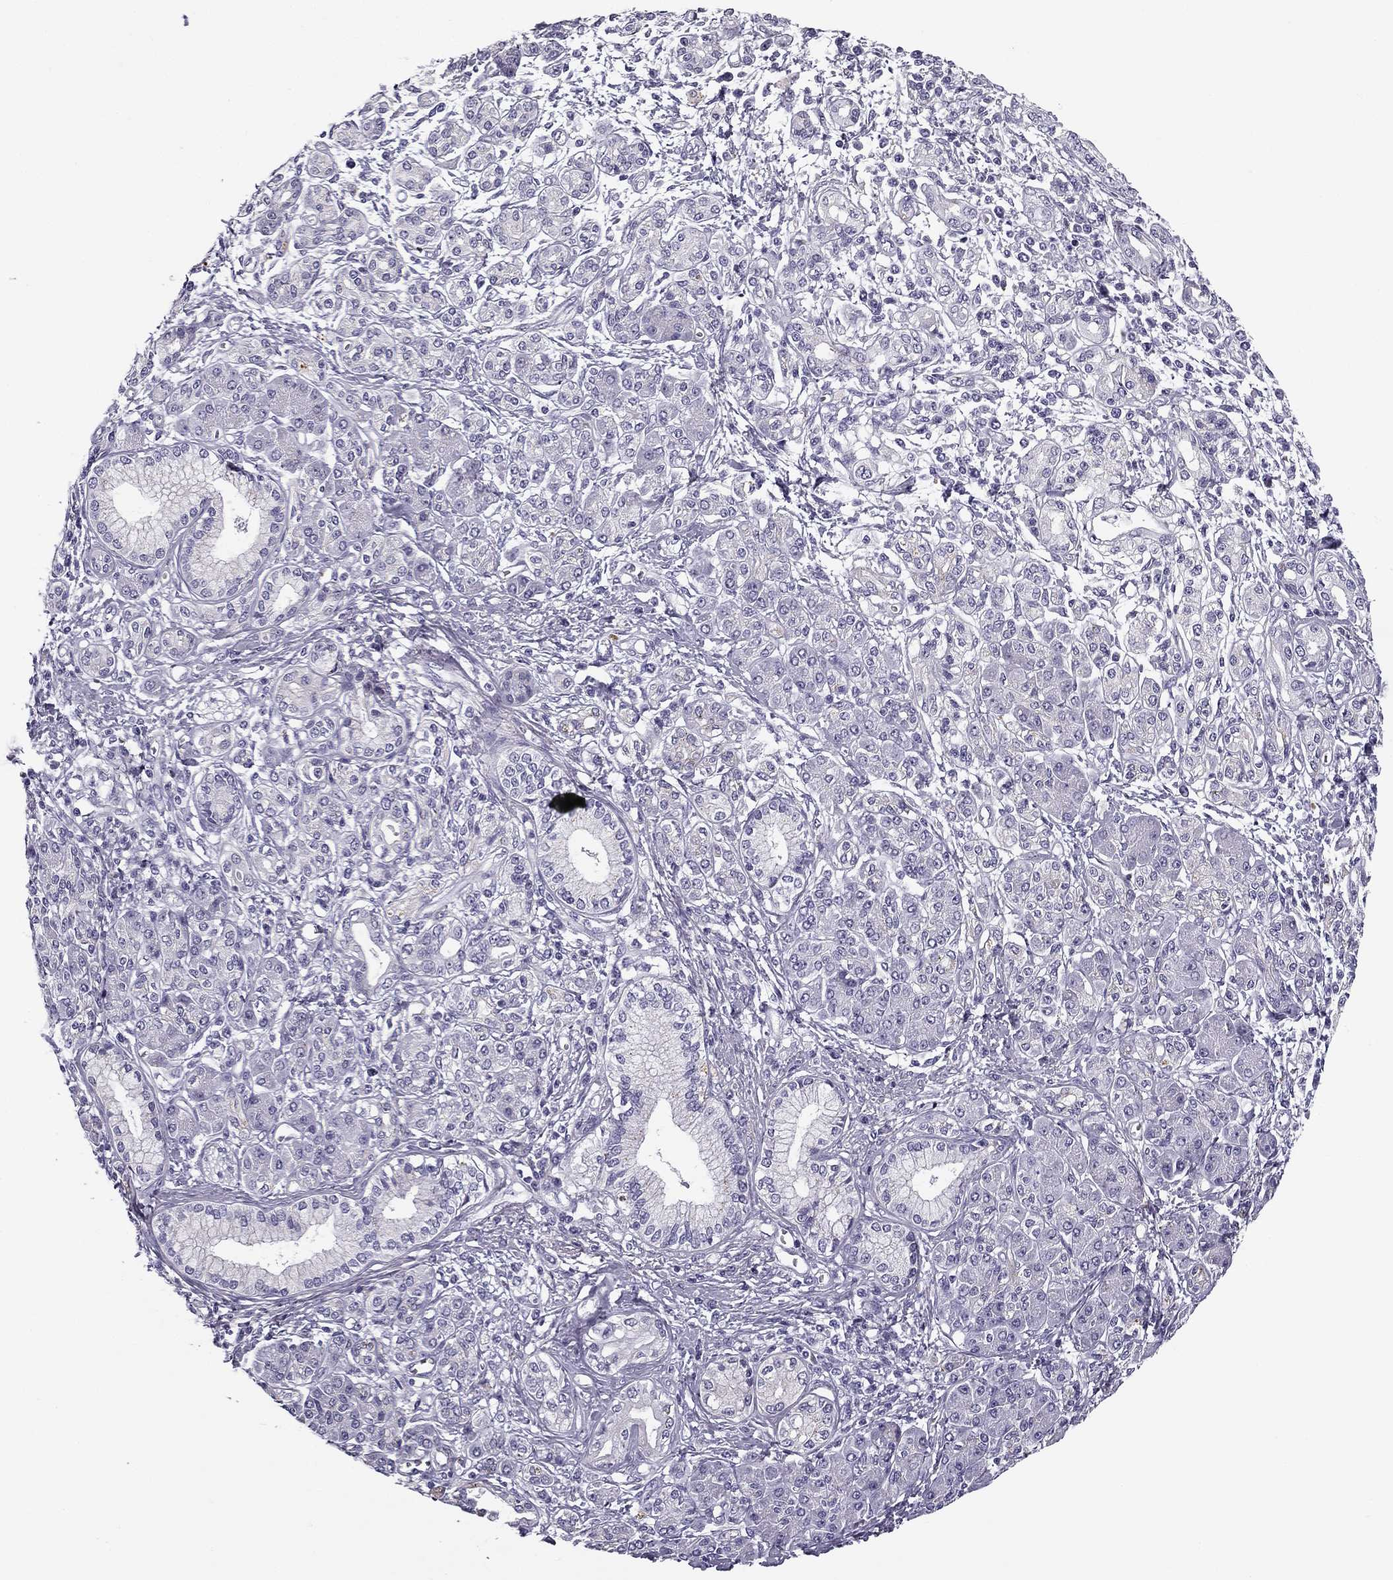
{"staining": {"intensity": "negative", "quantity": "none", "location": "none"}, "tissue": "pancreatic cancer", "cell_type": "Tumor cells", "image_type": "cancer", "snomed": [{"axis": "morphology", "description": "Adenocarcinoma, NOS"}, {"axis": "topography", "description": "Pancreas"}], "caption": "High power microscopy photomicrograph of an IHC histopathology image of adenocarcinoma (pancreatic), revealing no significant expression in tumor cells. (Brightfield microscopy of DAB immunohistochemistry at high magnification).", "gene": "MC5R", "patient": {"sex": "male", "age": 70}}